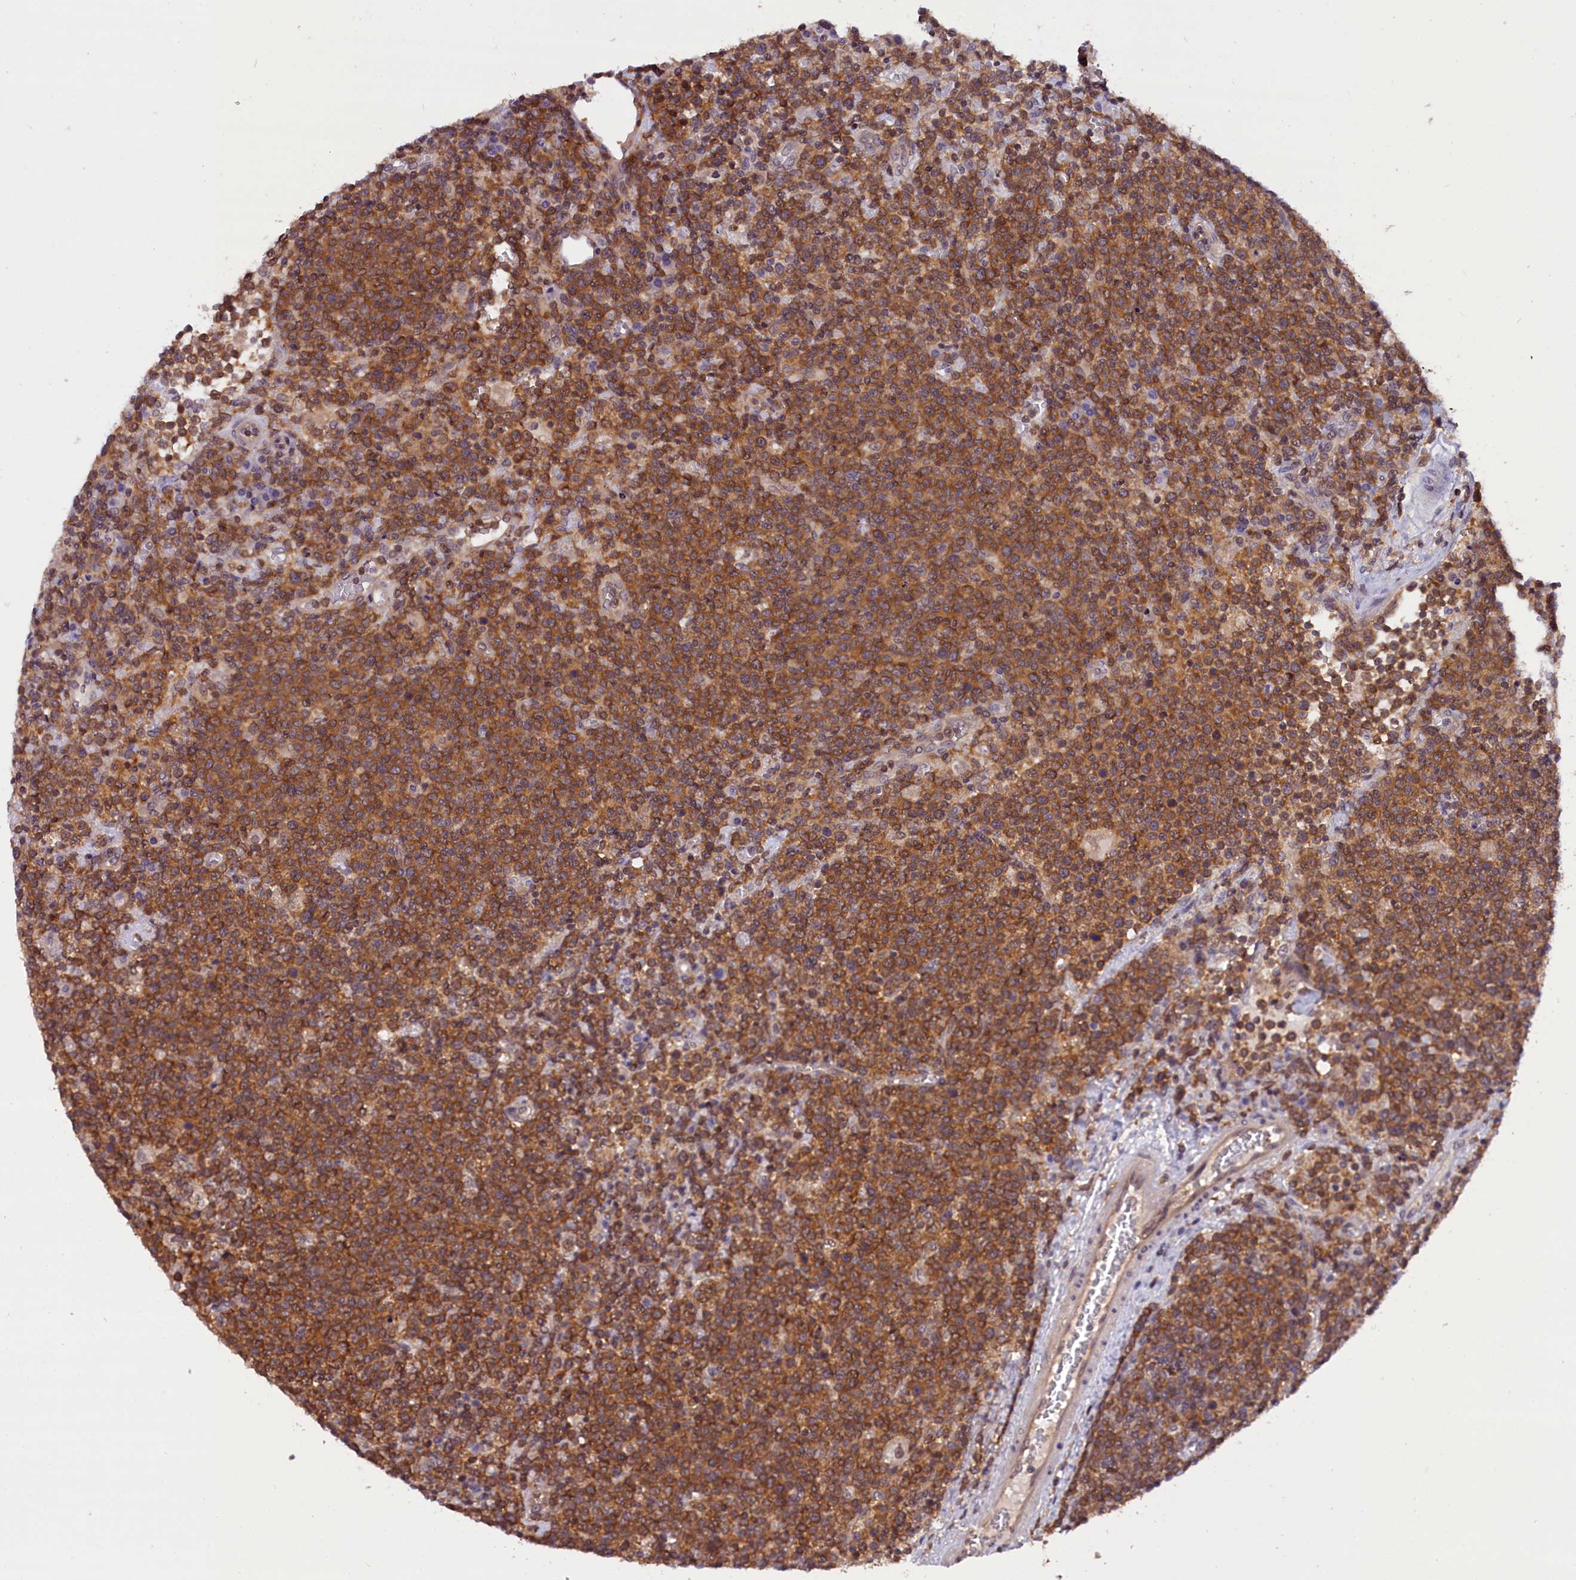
{"staining": {"intensity": "moderate", "quantity": ">75%", "location": "cytoplasmic/membranous"}, "tissue": "lymphoma", "cell_type": "Tumor cells", "image_type": "cancer", "snomed": [{"axis": "morphology", "description": "Malignant lymphoma, non-Hodgkin's type, High grade"}, {"axis": "topography", "description": "Lymph node"}], "caption": "The histopathology image reveals a brown stain indicating the presence of a protein in the cytoplasmic/membranous of tumor cells in high-grade malignant lymphoma, non-Hodgkin's type. Using DAB (3,3'-diaminobenzidine) (brown) and hematoxylin (blue) stains, captured at high magnification using brightfield microscopy.", "gene": "TBCB", "patient": {"sex": "male", "age": 61}}